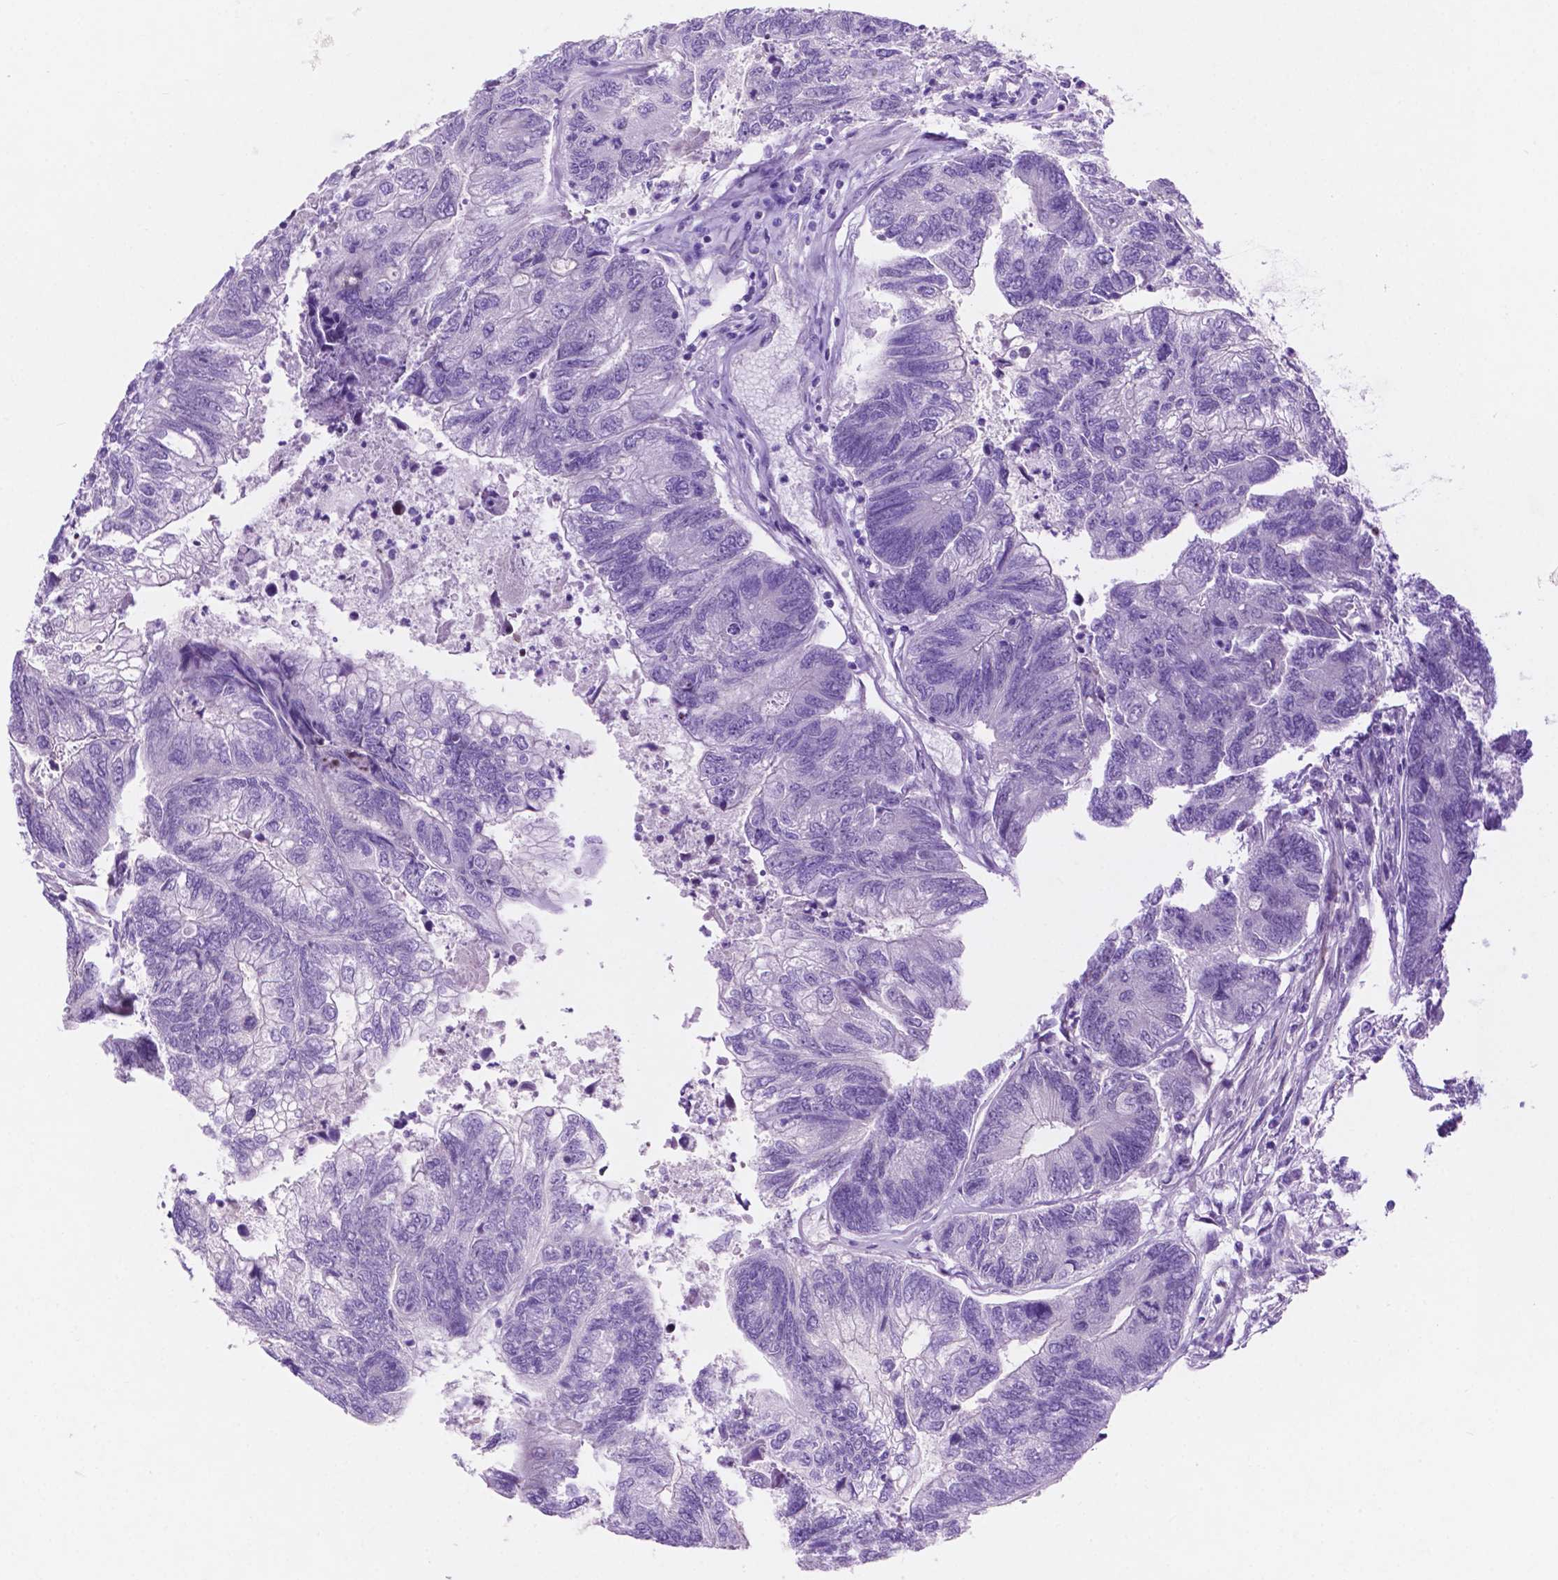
{"staining": {"intensity": "negative", "quantity": "none", "location": "none"}, "tissue": "colorectal cancer", "cell_type": "Tumor cells", "image_type": "cancer", "snomed": [{"axis": "morphology", "description": "Adenocarcinoma, NOS"}, {"axis": "topography", "description": "Colon"}], "caption": "This is an immunohistochemistry image of human adenocarcinoma (colorectal). There is no expression in tumor cells.", "gene": "ASPG", "patient": {"sex": "female", "age": 67}}